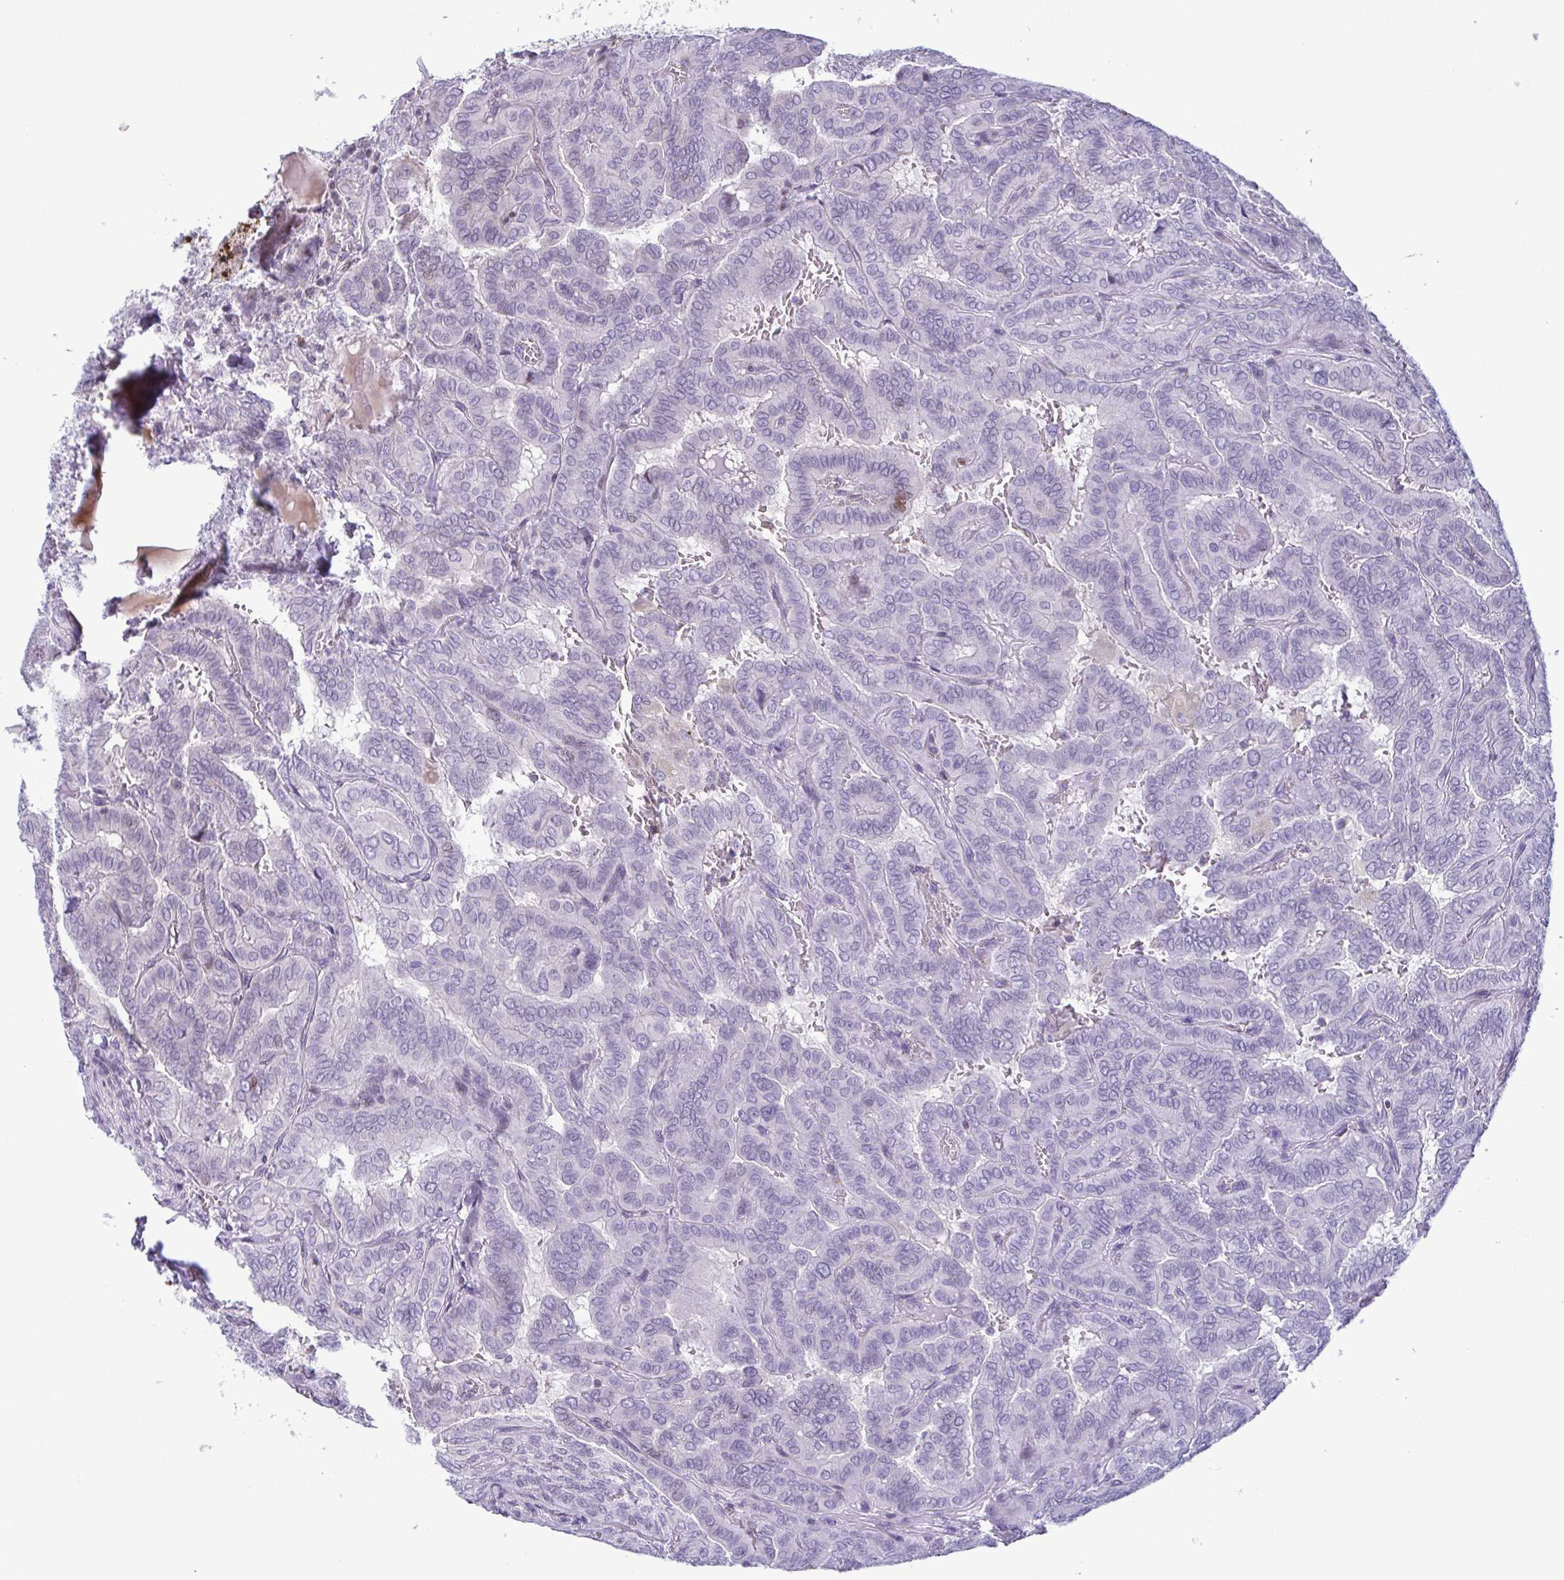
{"staining": {"intensity": "negative", "quantity": "none", "location": "none"}, "tissue": "thyroid cancer", "cell_type": "Tumor cells", "image_type": "cancer", "snomed": [{"axis": "morphology", "description": "Papillary adenocarcinoma, NOS"}, {"axis": "topography", "description": "Thyroid gland"}], "caption": "Immunohistochemistry (IHC) image of neoplastic tissue: human thyroid cancer stained with DAB exhibits no significant protein staining in tumor cells. (IHC, brightfield microscopy, high magnification).", "gene": "IRF1", "patient": {"sex": "female", "age": 46}}